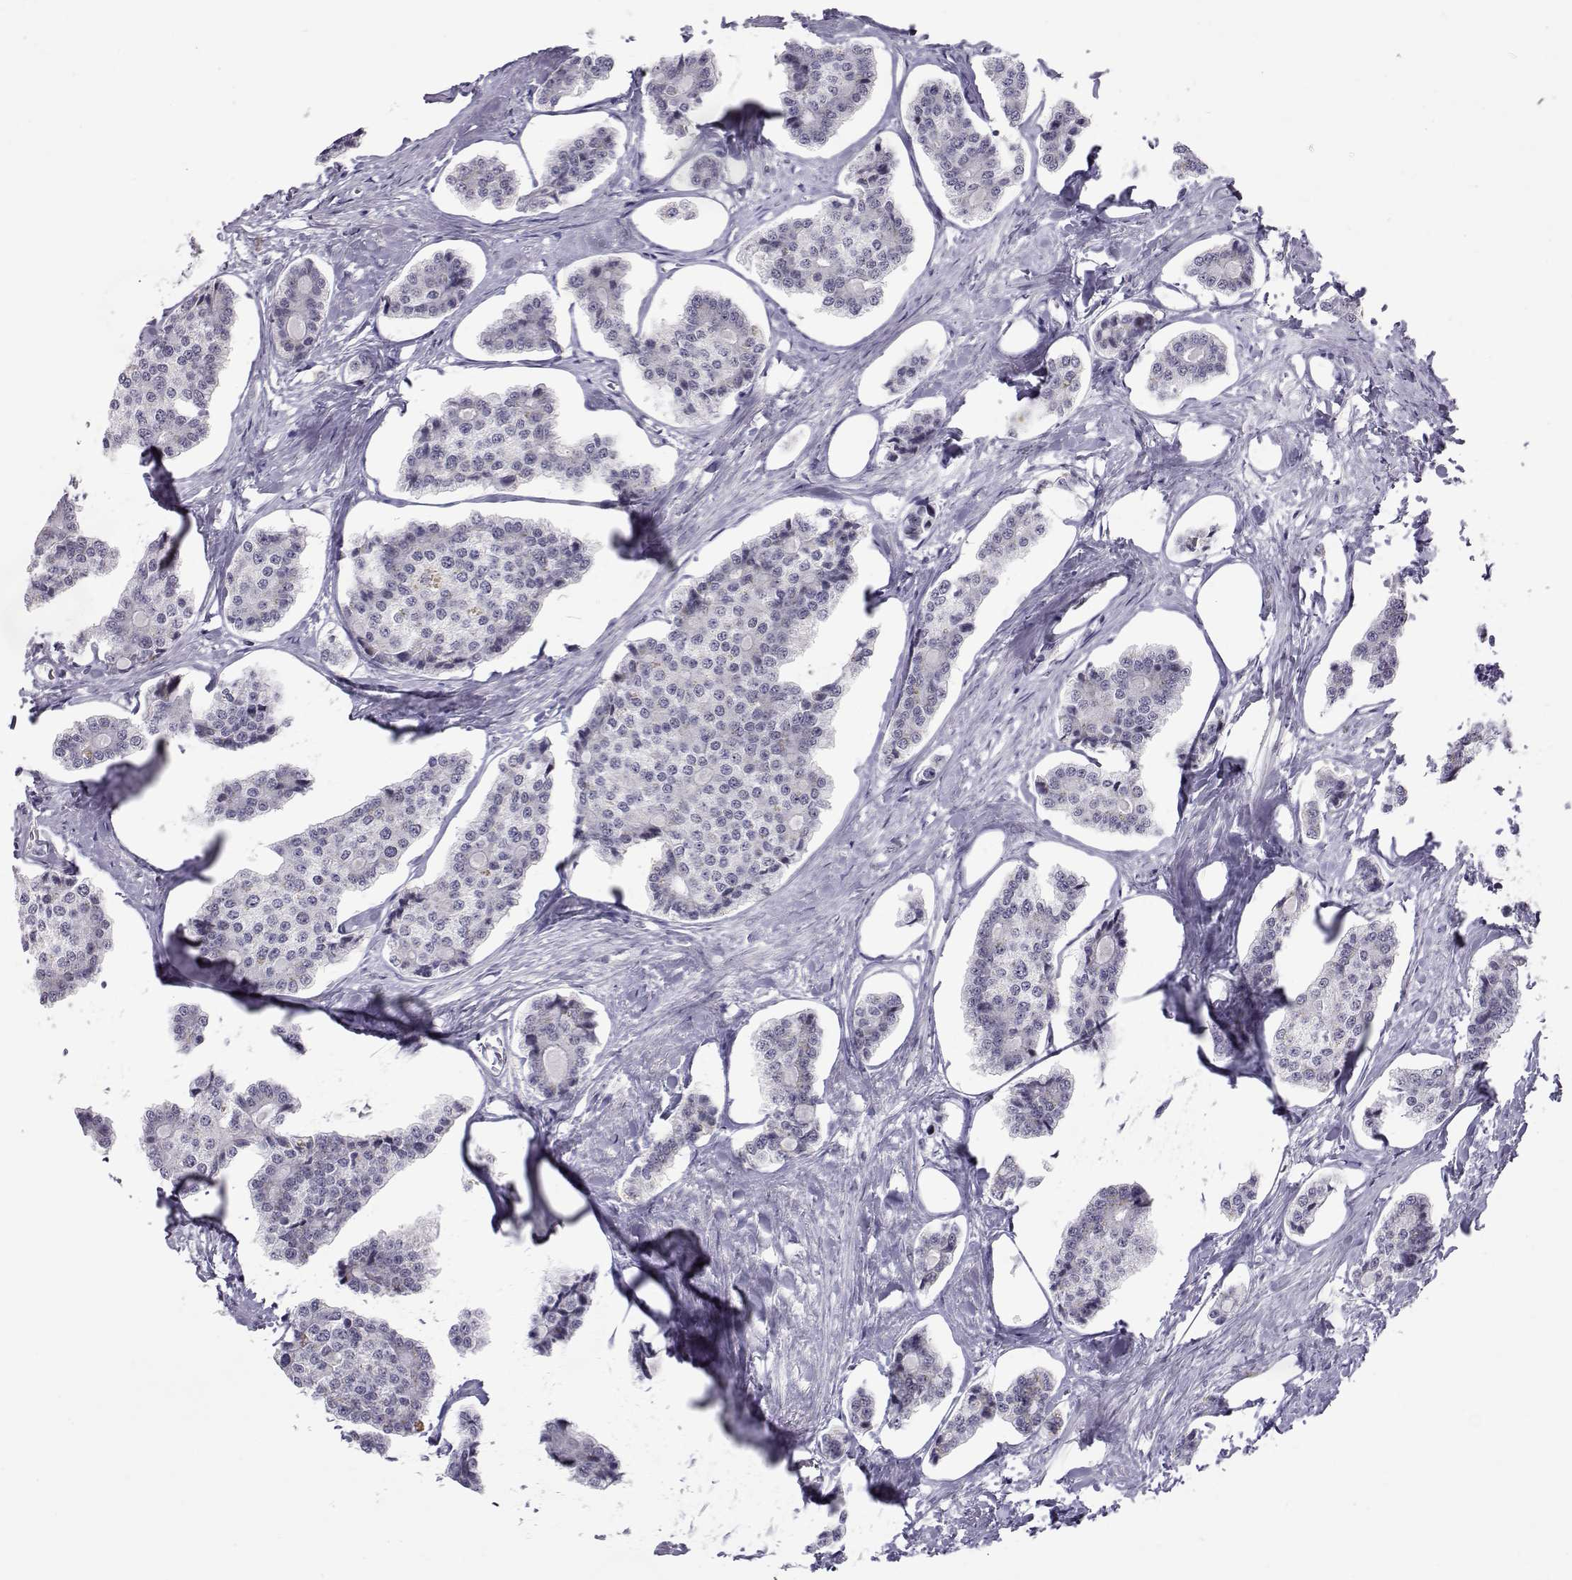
{"staining": {"intensity": "negative", "quantity": "none", "location": "none"}, "tissue": "carcinoid", "cell_type": "Tumor cells", "image_type": "cancer", "snomed": [{"axis": "morphology", "description": "Carcinoid, malignant, NOS"}, {"axis": "topography", "description": "Small intestine"}], "caption": "Immunohistochemistry (IHC) photomicrograph of neoplastic tissue: human malignant carcinoid stained with DAB (3,3'-diaminobenzidine) exhibits no significant protein positivity in tumor cells.", "gene": "SIX6", "patient": {"sex": "female", "age": 65}}